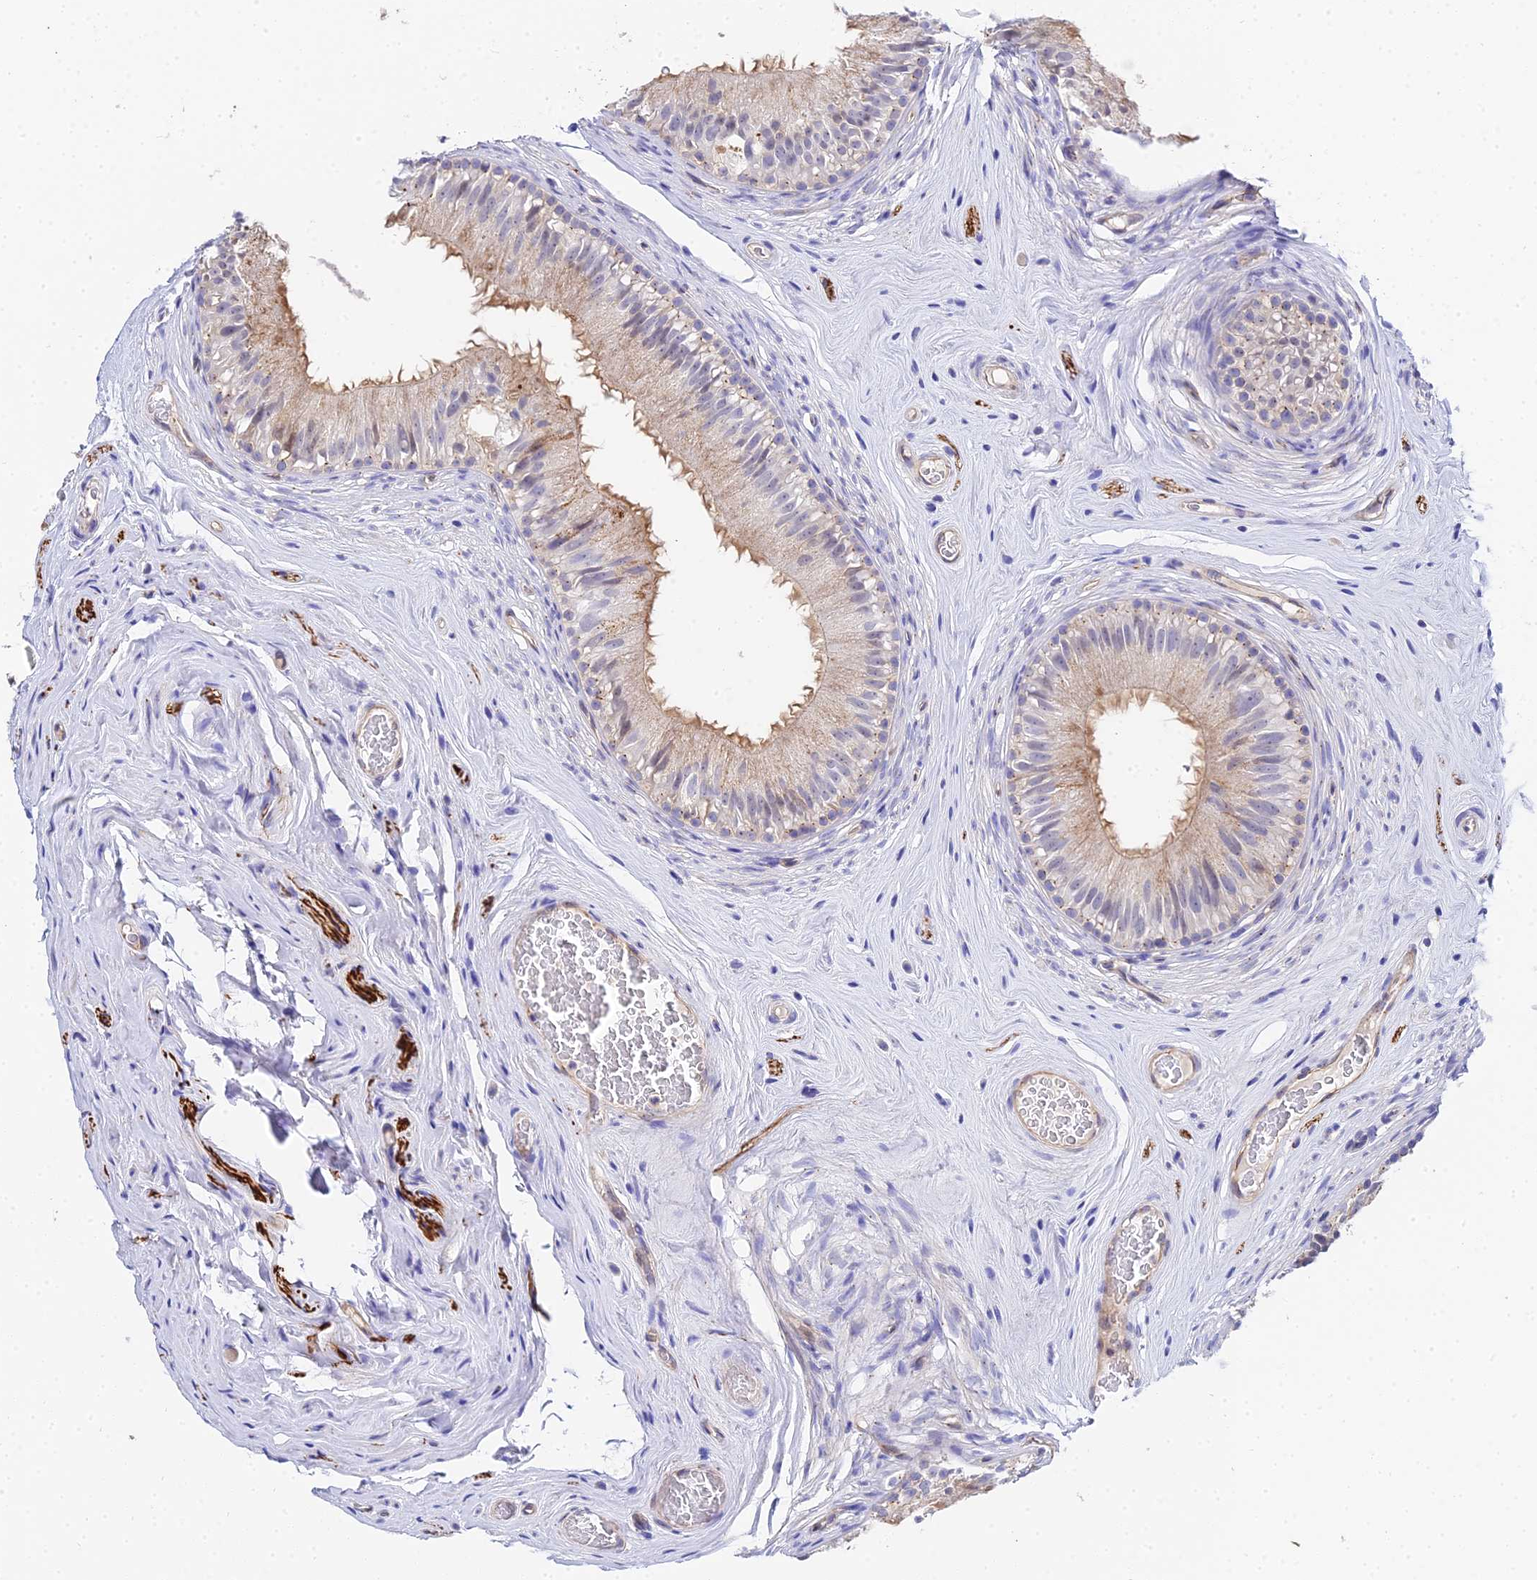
{"staining": {"intensity": "moderate", "quantity": "25%-75%", "location": "cytoplasmic/membranous"}, "tissue": "epididymis", "cell_type": "Glandular cells", "image_type": "normal", "snomed": [{"axis": "morphology", "description": "Normal tissue, NOS"}, {"axis": "topography", "description": "Epididymis"}], "caption": "Epididymis stained for a protein reveals moderate cytoplasmic/membranous positivity in glandular cells. (IHC, brightfield microscopy, high magnification).", "gene": "APOBEC3H", "patient": {"sex": "male", "age": 45}}